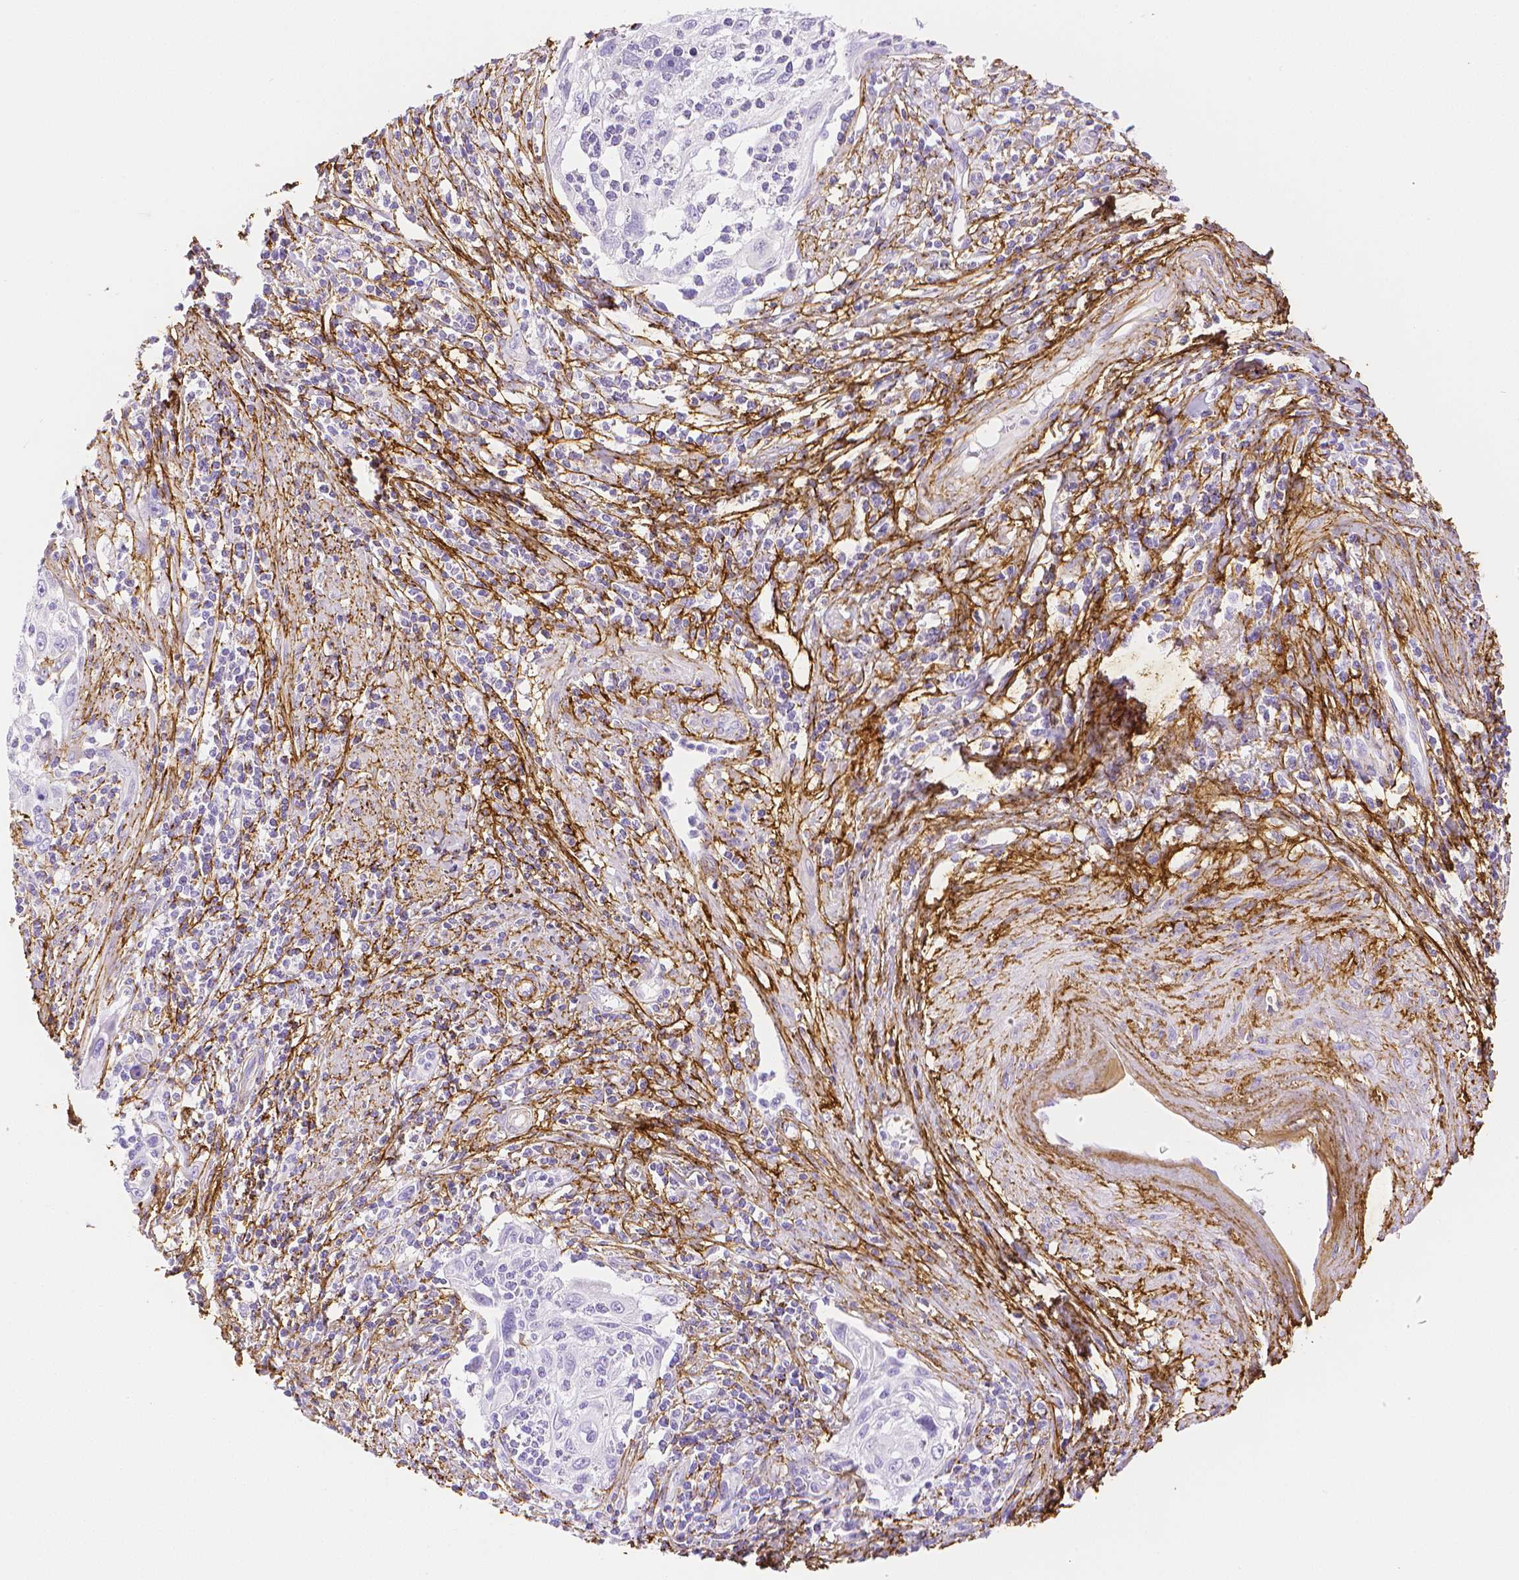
{"staining": {"intensity": "negative", "quantity": "none", "location": "none"}, "tissue": "cervical cancer", "cell_type": "Tumor cells", "image_type": "cancer", "snomed": [{"axis": "morphology", "description": "Squamous cell carcinoma, NOS"}, {"axis": "topography", "description": "Cervix"}], "caption": "Protein analysis of cervical cancer (squamous cell carcinoma) displays no significant staining in tumor cells.", "gene": "FBN1", "patient": {"sex": "female", "age": 70}}